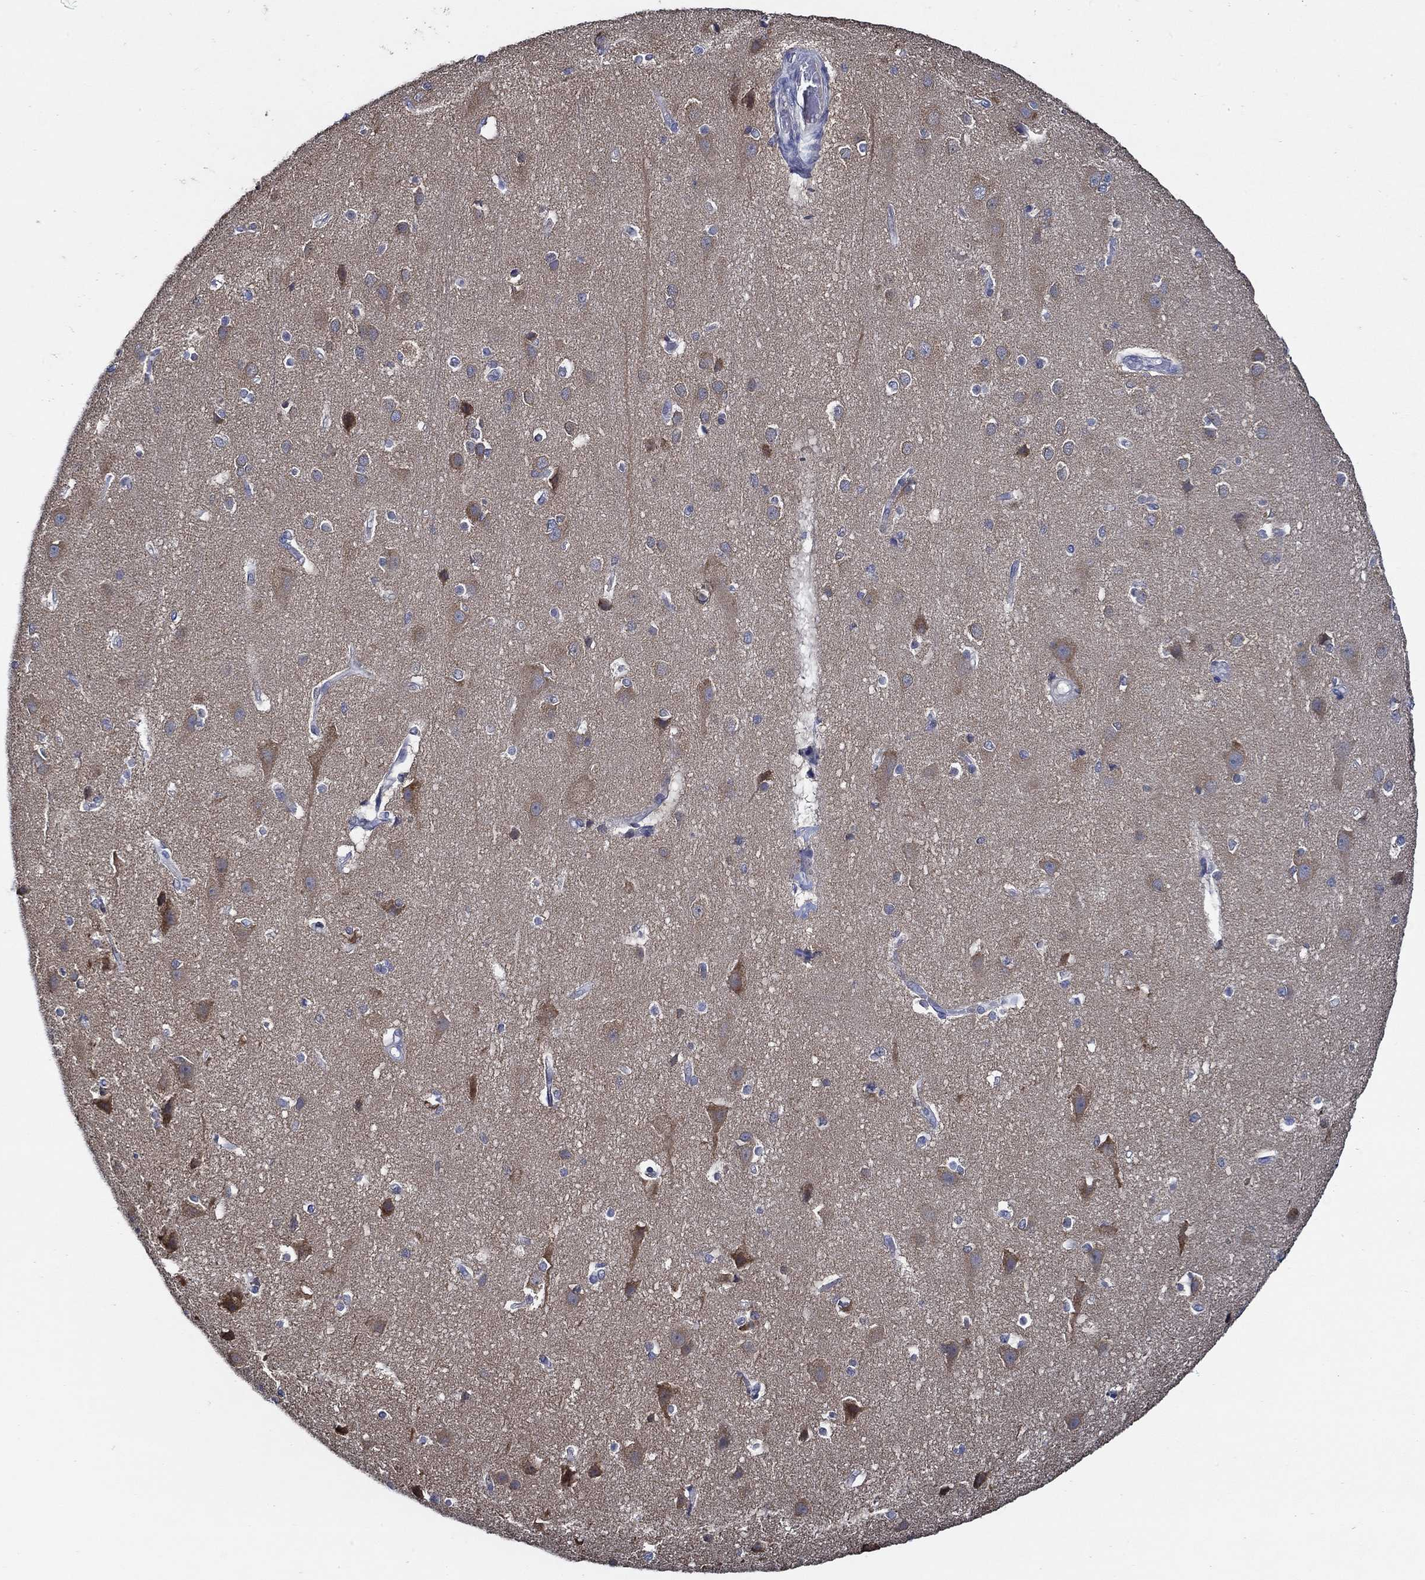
{"staining": {"intensity": "negative", "quantity": "none", "location": "none"}, "tissue": "cerebral cortex", "cell_type": "Endothelial cells", "image_type": "normal", "snomed": [{"axis": "morphology", "description": "Normal tissue, NOS"}, {"axis": "topography", "description": "Cerebral cortex"}], "caption": "The IHC histopathology image has no significant positivity in endothelial cells of cerebral cortex. Brightfield microscopy of immunohistochemistry (IHC) stained with DAB (3,3'-diaminobenzidine) (brown) and hematoxylin (blue), captured at high magnification.", "gene": "DOCK3", "patient": {"sex": "male", "age": 37}}